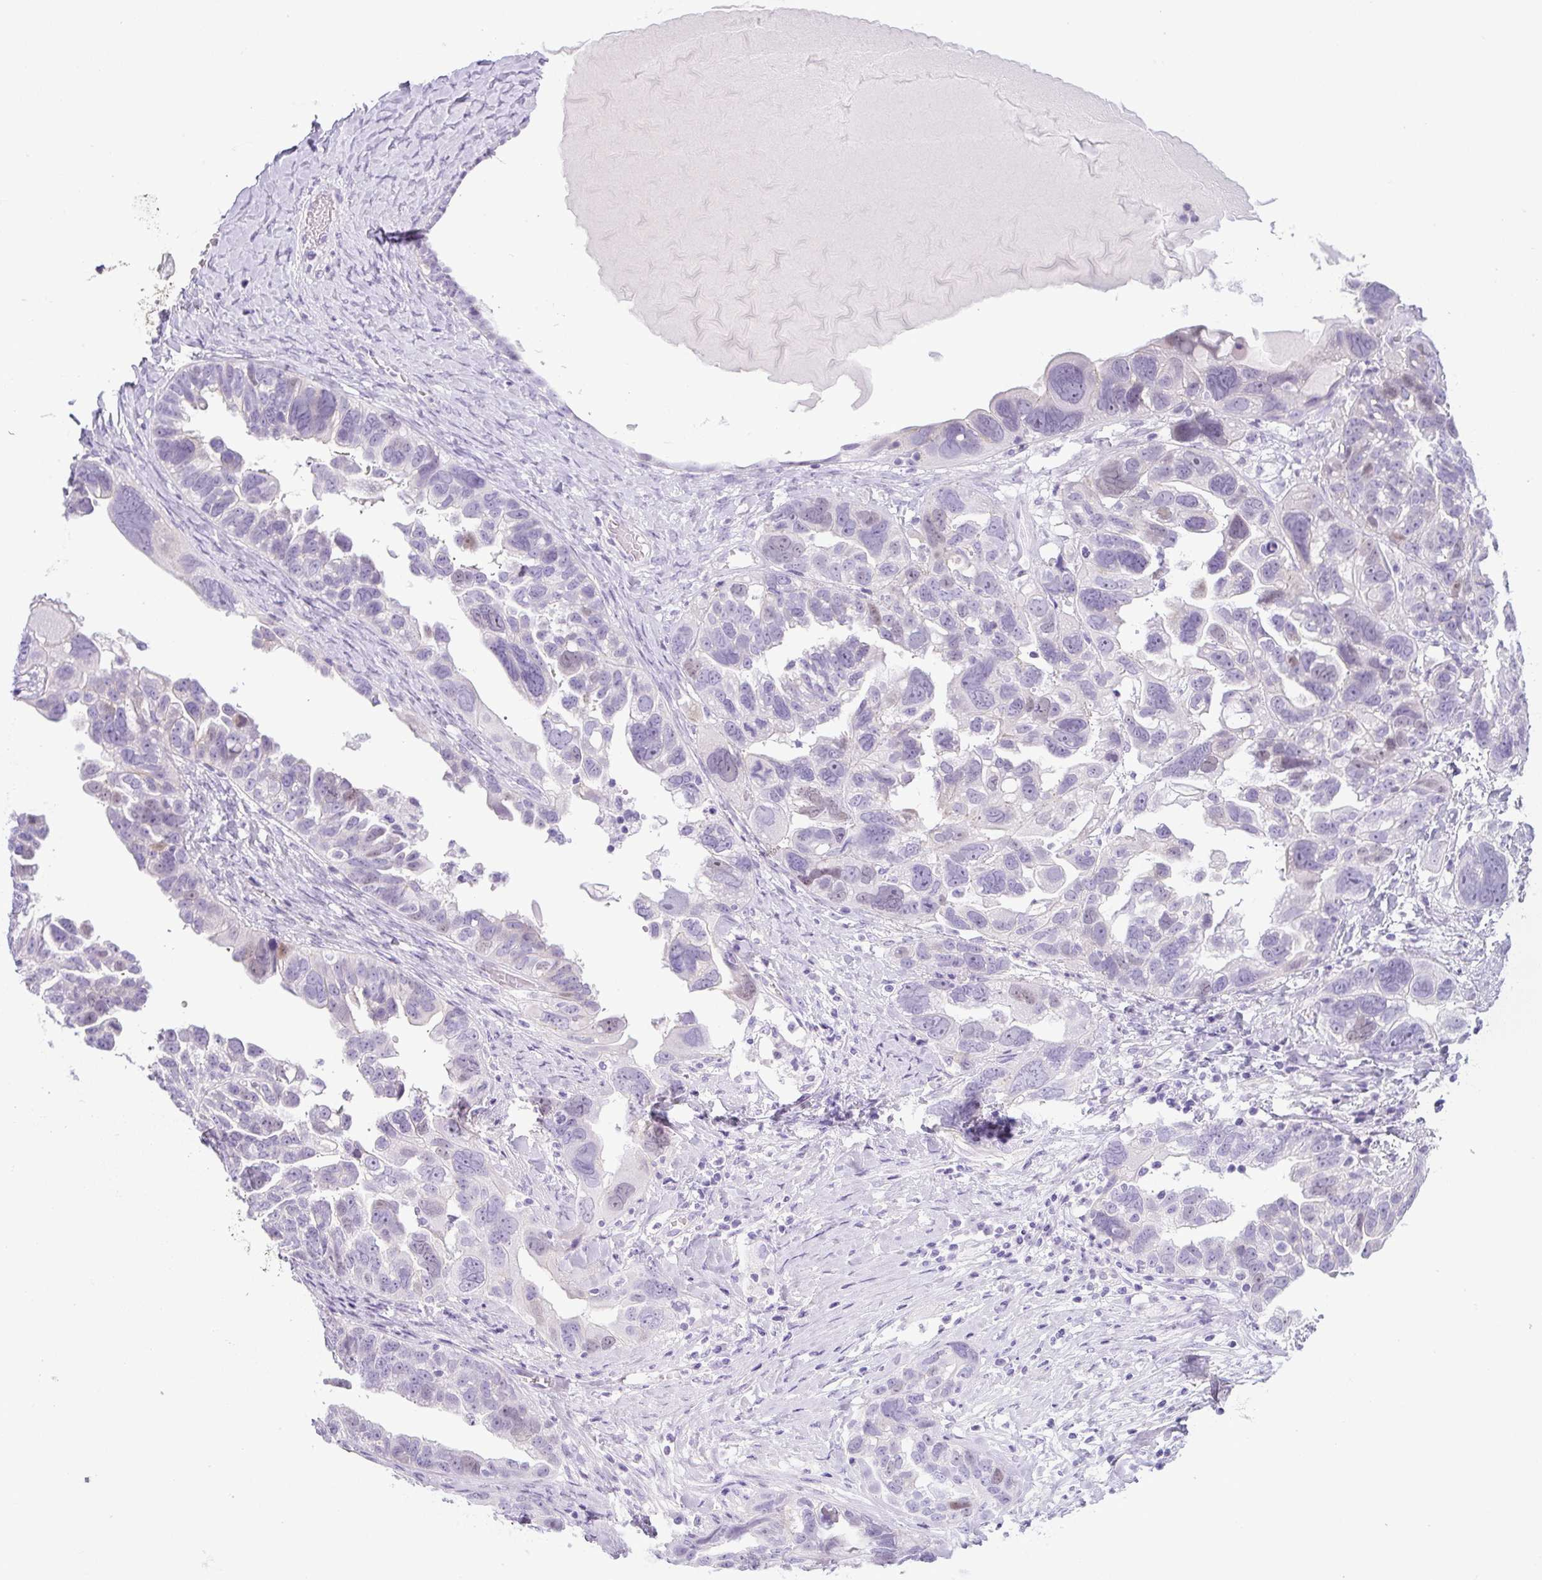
{"staining": {"intensity": "weak", "quantity": "<25%", "location": "nuclear"}, "tissue": "ovarian cancer", "cell_type": "Tumor cells", "image_type": "cancer", "snomed": [{"axis": "morphology", "description": "Cystadenocarcinoma, serous, NOS"}, {"axis": "topography", "description": "Ovary"}], "caption": "This is a photomicrograph of immunohistochemistry staining of ovarian cancer, which shows no expression in tumor cells.", "gene": "ADAMTS19", "patient": {"sex": "female", "age": 79}}